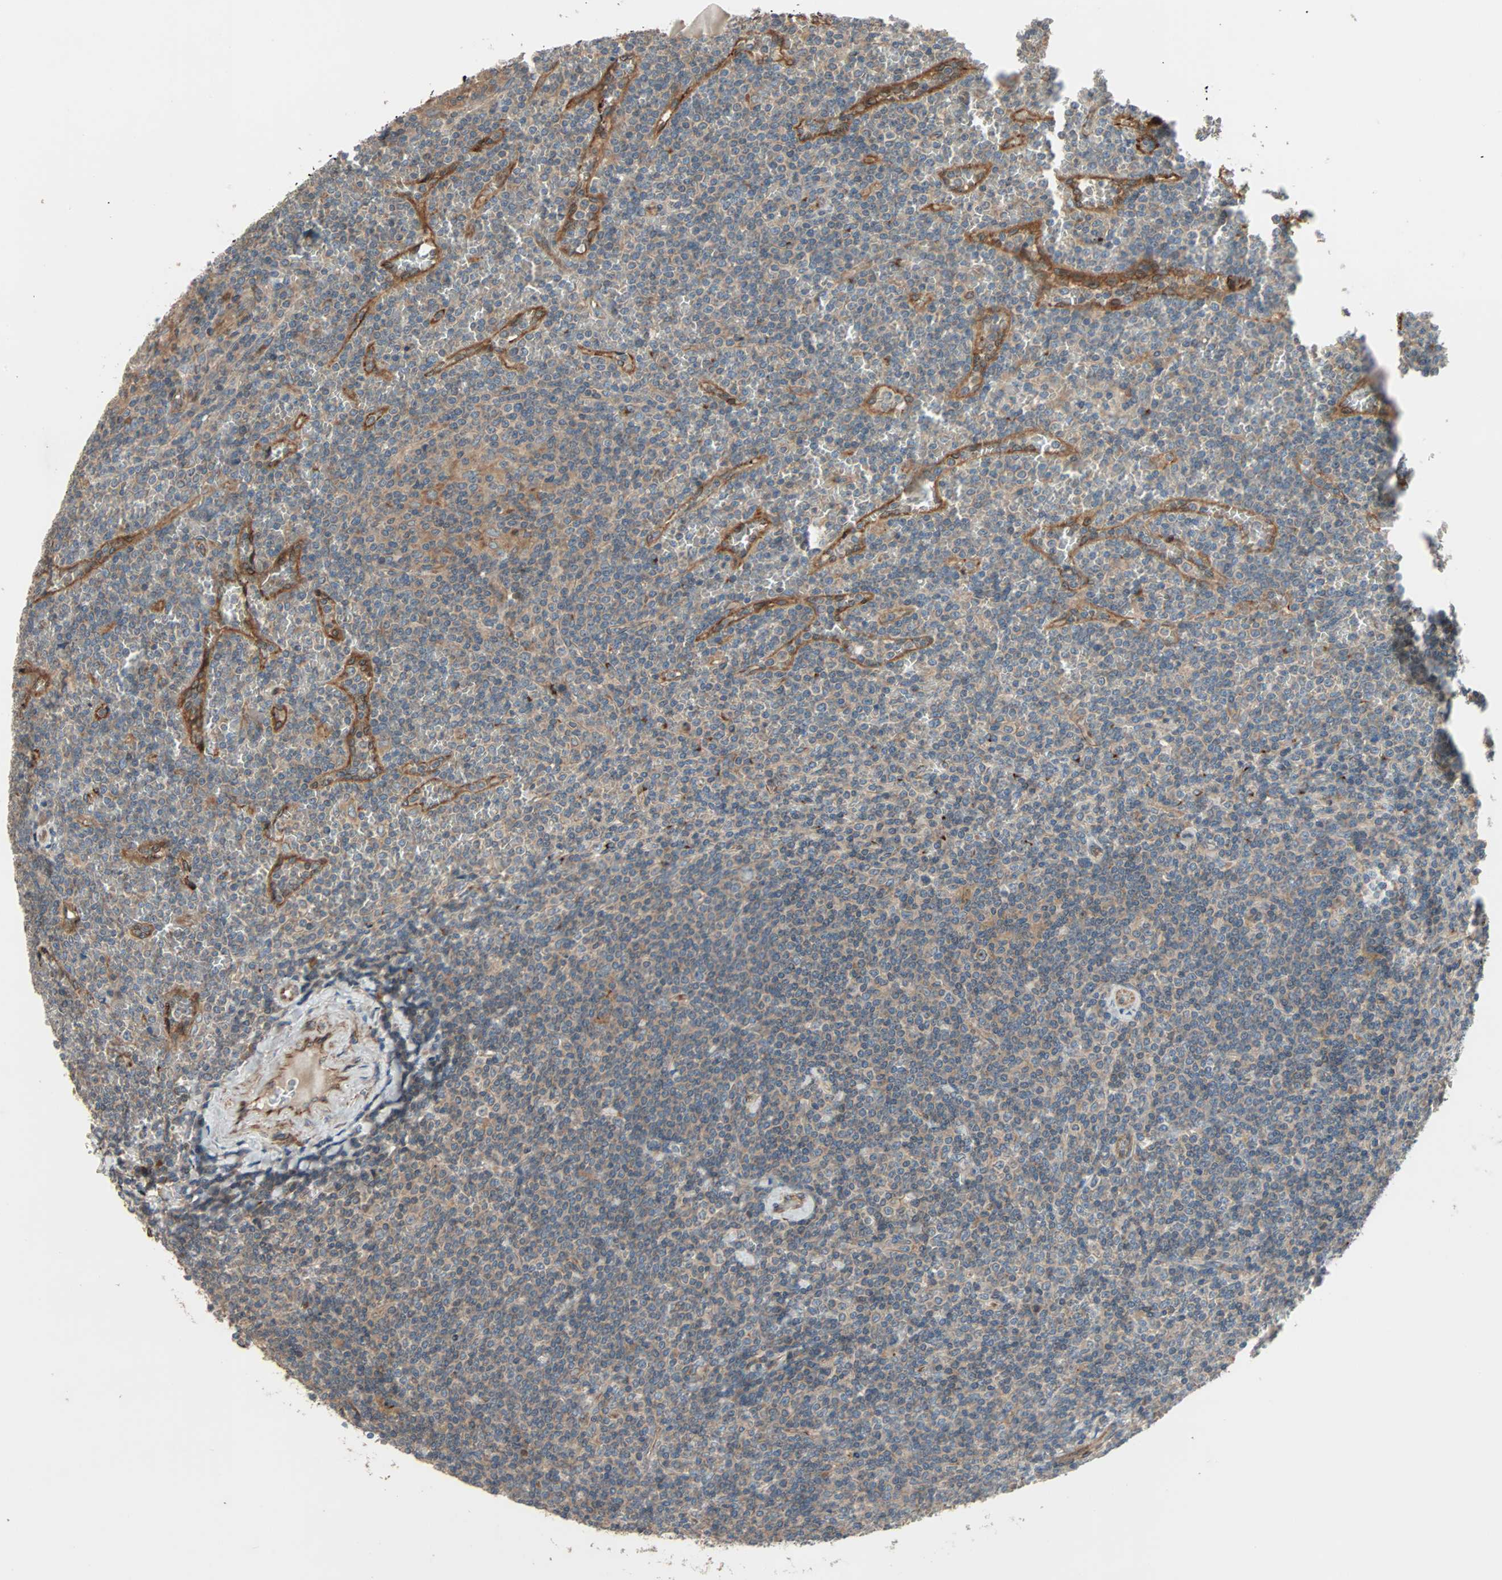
{"staining": {"intensity": "moderate", "quantity": ">75%", "location": "cytoplasmic/membranous"}, "tissue": "lymphoma", "cell_type": "Tumor cells", "image_type": "cancer", "snomed": [{"axis": "morphology", "description": "Malignant lymphoma, non-Hodgkin's type, Low grade"}, {"axis": "topography", "description": "Spleen"}], "caption": "There is medium levels of moderate cytoplasmic/membranous expression in tumor cells of lymphoma, as demonstrated by immunohistochemical staining (brown color).", "gene": "XYLT1", "patient": {"sex": "female", "age": 19}}